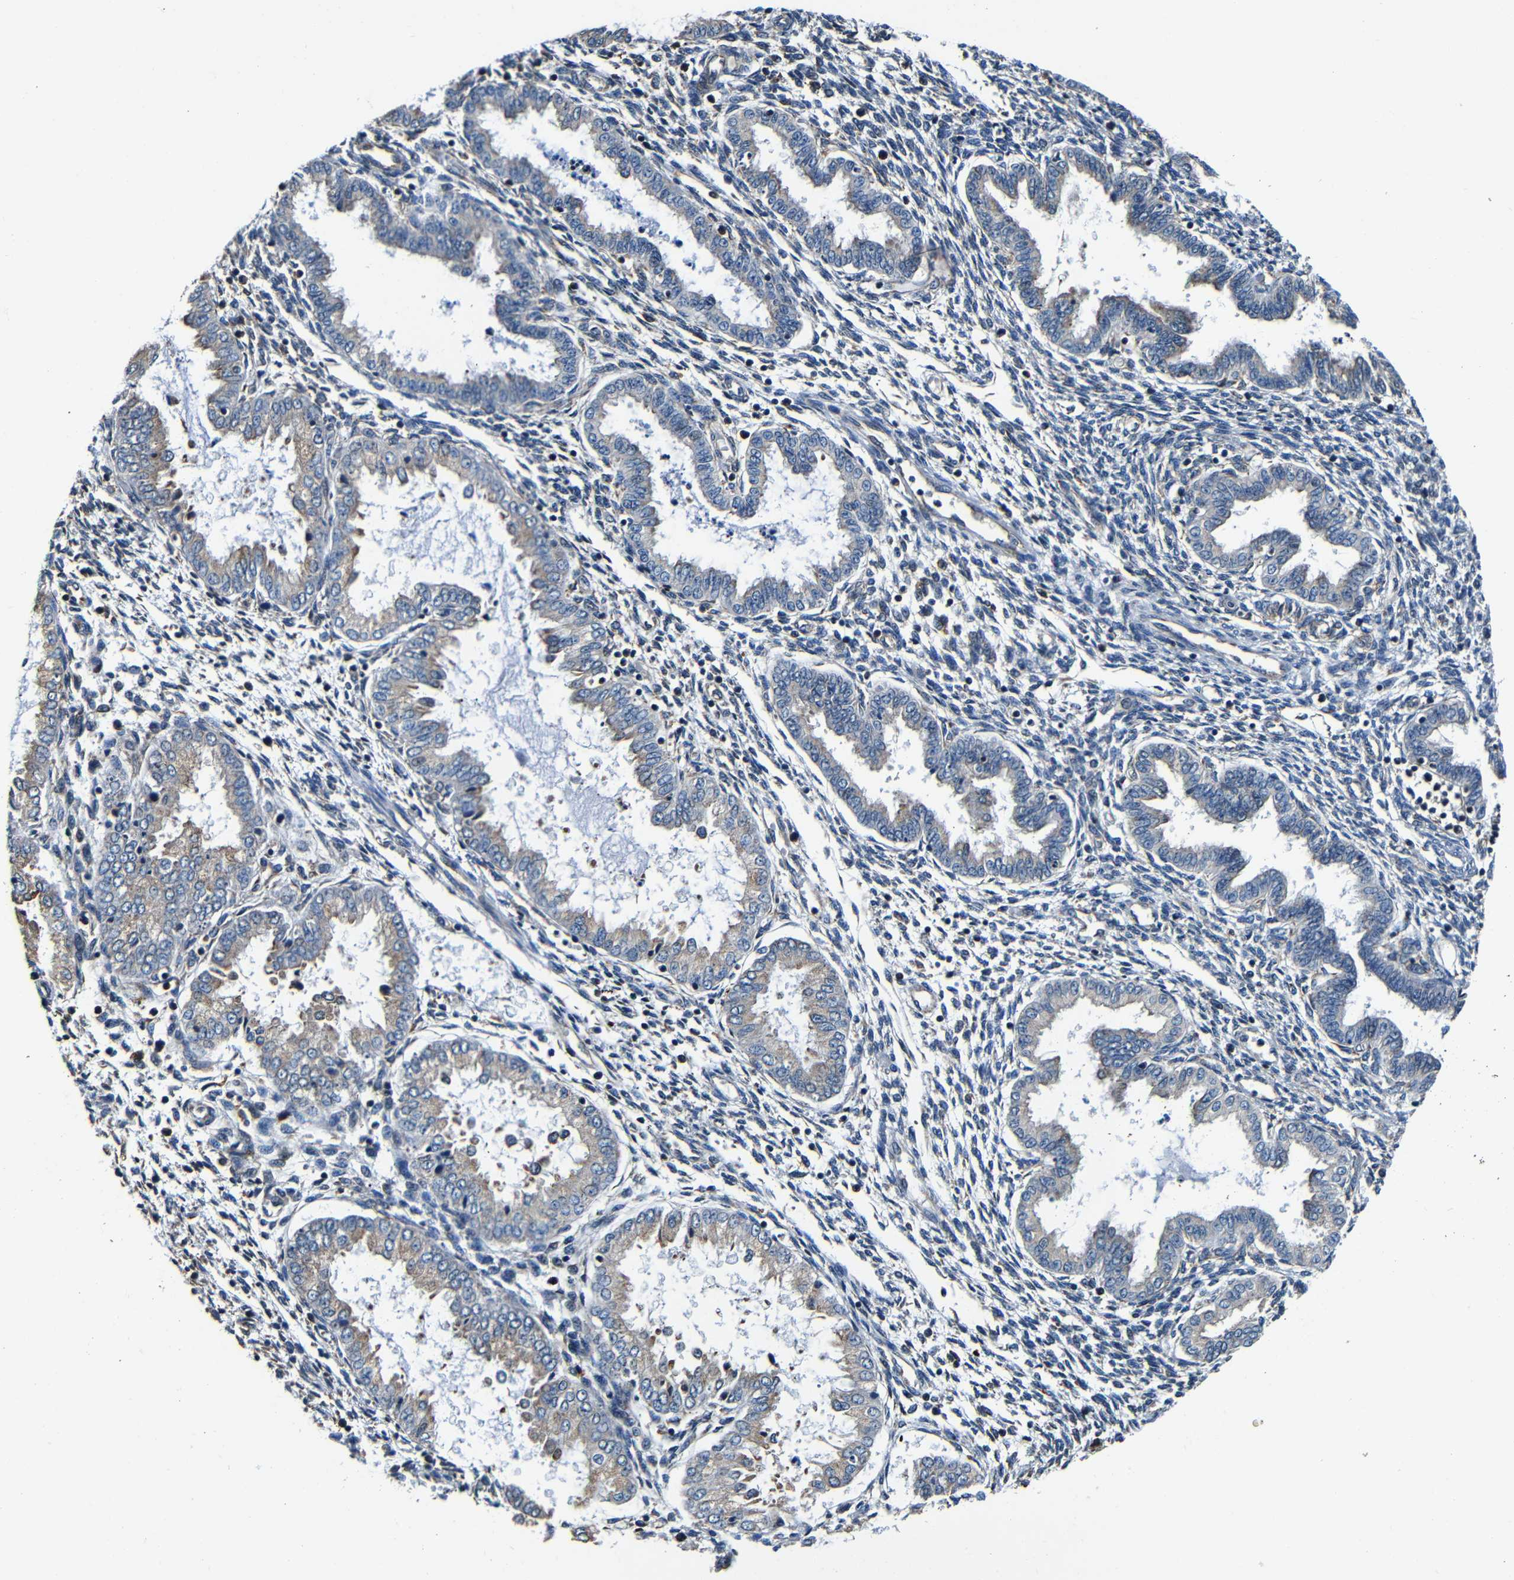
{"staining": {"intensity": "weak", "quantity": "<25%", "location": "nuclear"}, "tissue": "endometrium", "cell_type": "Cells in endometrial stroma", "image_type": "normal", "snomed": [{"axis": "morphology", "description": "Normal tissue, NOS"}, {"axis": "topography", "description": "Endometrium"}], "caption": "Immunohistochemical staining of benign endometrium demonstrates no significant expression in cells in endometrial stroma.", "gene": "NCBP3", "patient": {"sex": "female", "age": 33}}